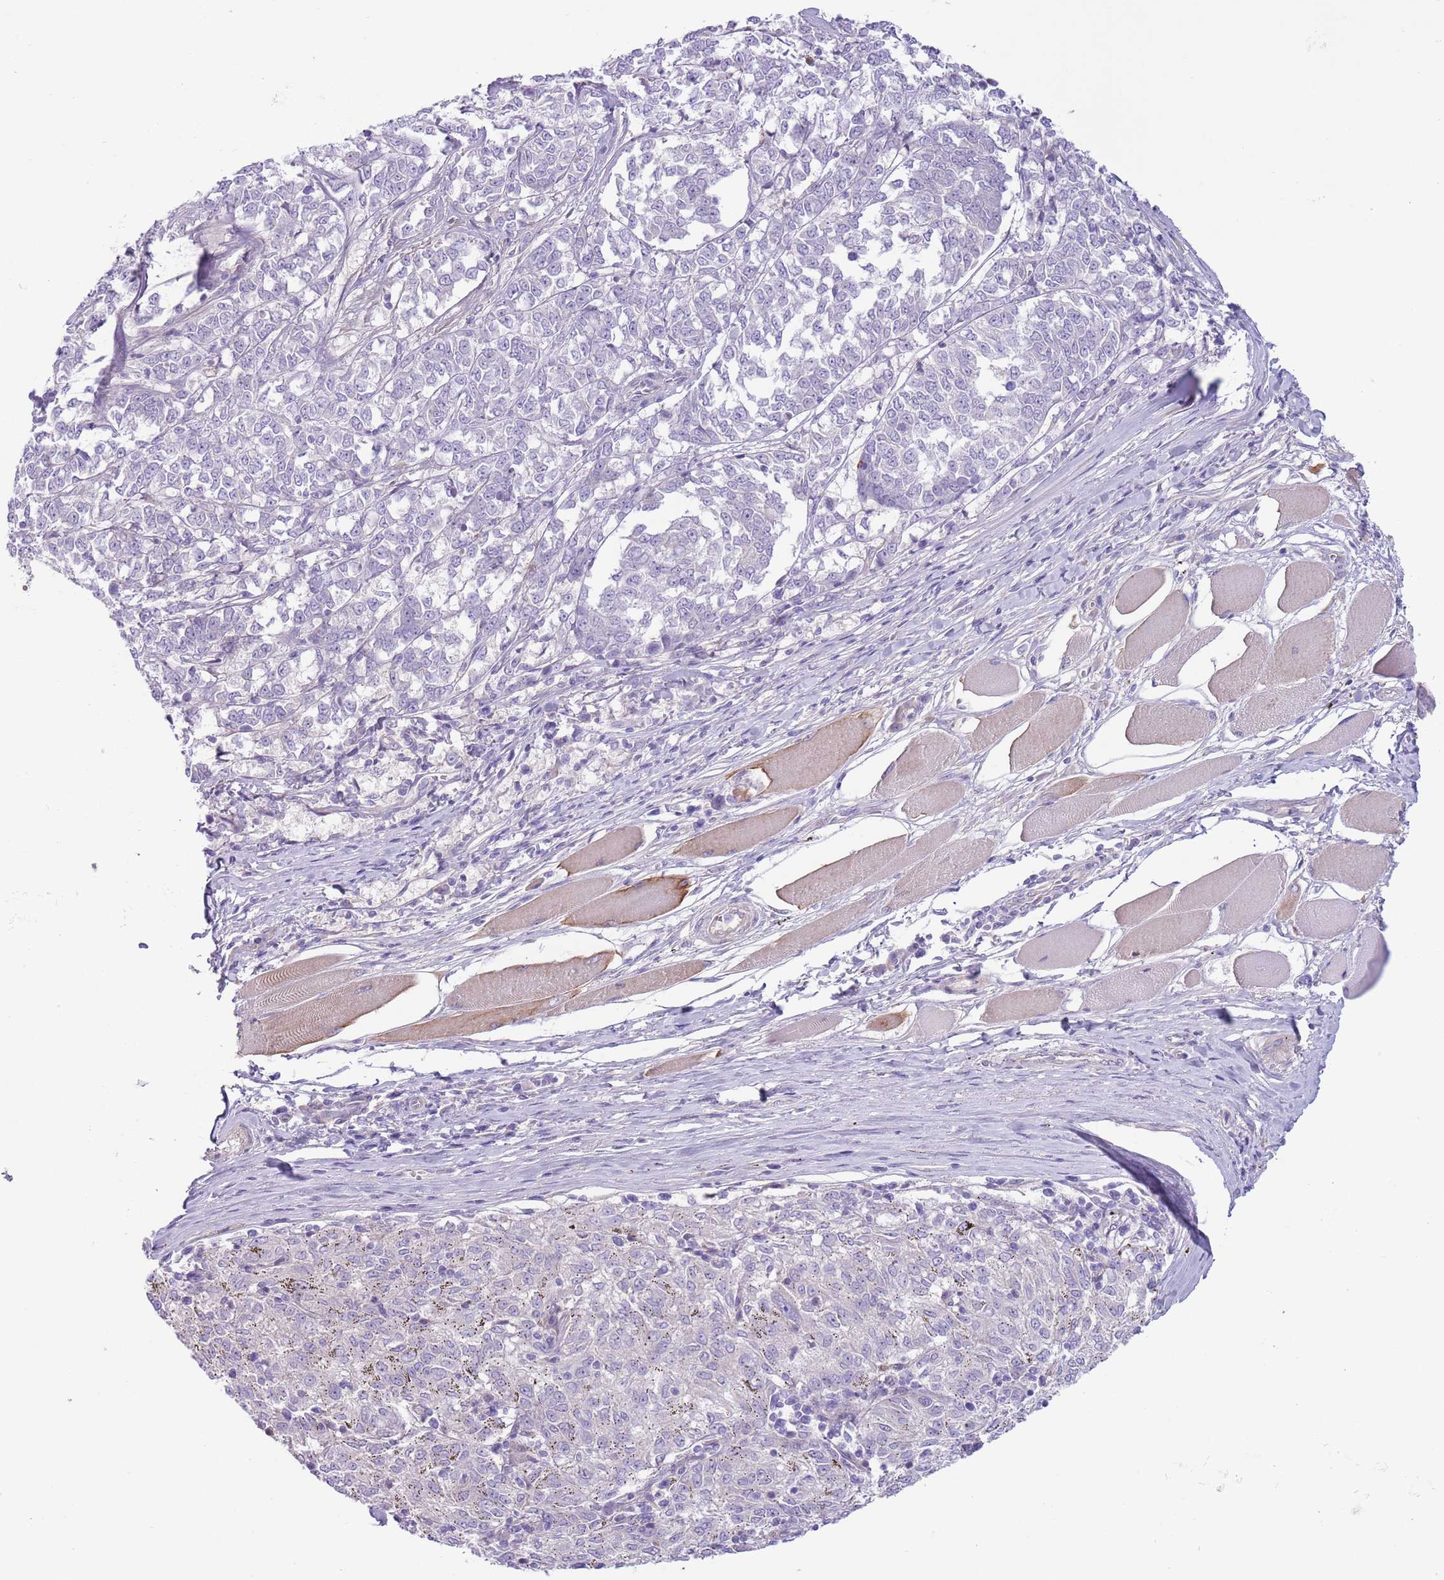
{"staining": {"intensity": "negative", "quantity": "none", "location": "none"}, "tissue": "melanoma", "cell_type": "Tumor cells", "image_type": "cancer", "snomed": [{"axis": "morphology", "description": "Malignant melanoma, NOS"}, {"axis": "topography", "description": "Skin"}], "caption": "Tumor cells show no significant protein expression in malignant melanoma. (Stains: DAB immunohistochemistry with hematoxylin counter stain, Microscopy: brightfield microscopy at high magnification).", "gene": "CFH", "patient": {"sex": "female", "age": 72}}